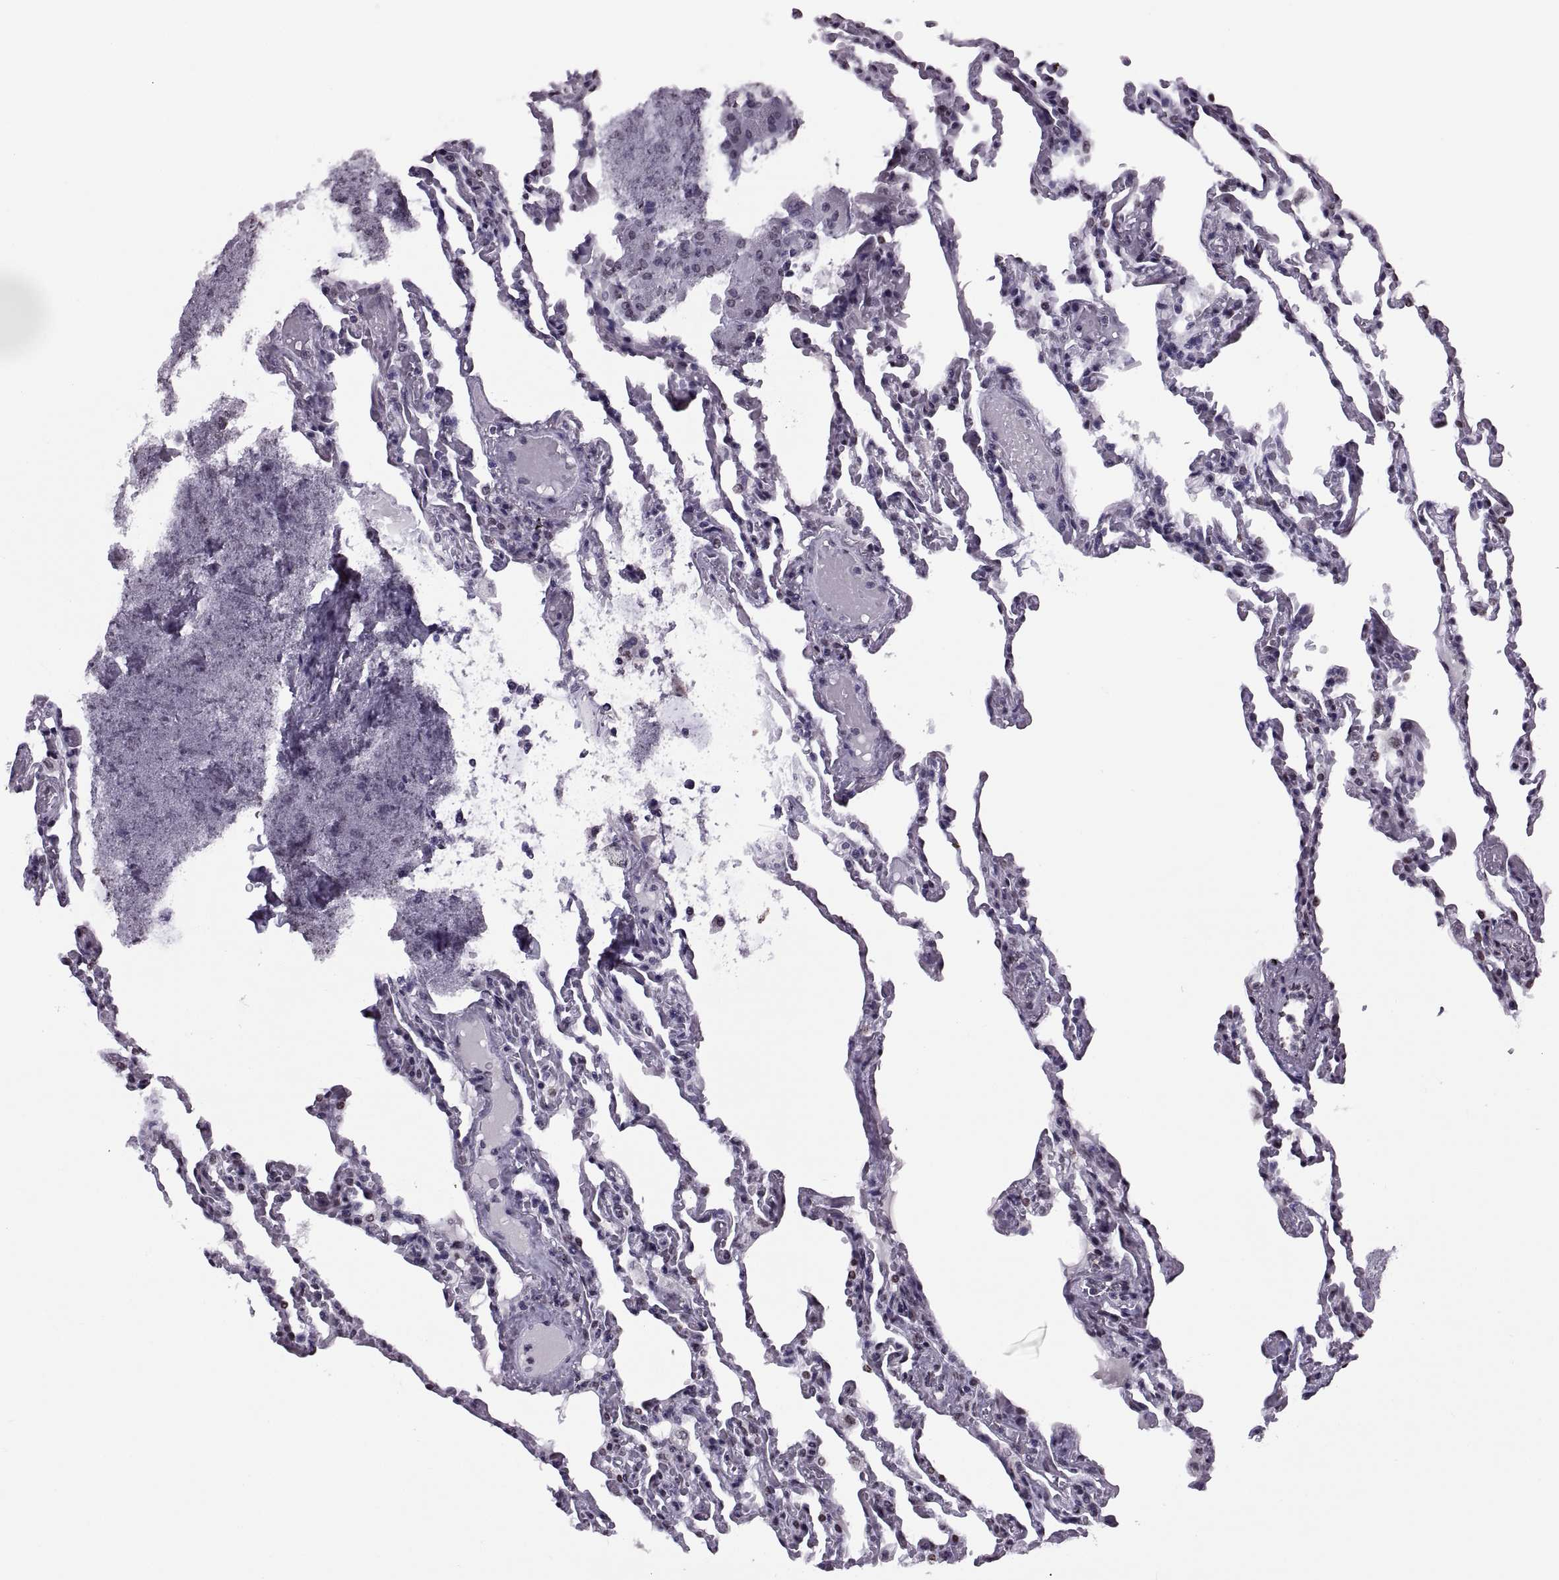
{"staining": {"intensity": "negative", "quantity": "none", "location": "none"}, "tissue": "lung", "cell_type": "Alveolar cells", "image_type": "normal", "snomed": [{"axis": "morphology", "description": "Normal tissue, NOS"}, {"axis": "topography", "description": "Lung"}], "caption": "Lung stained for a protein using immunohistochemistry (IHC) exhibits no staining alveolar cells.", "gene": "H1", "patient": {"sex": "female", "age": 43}}